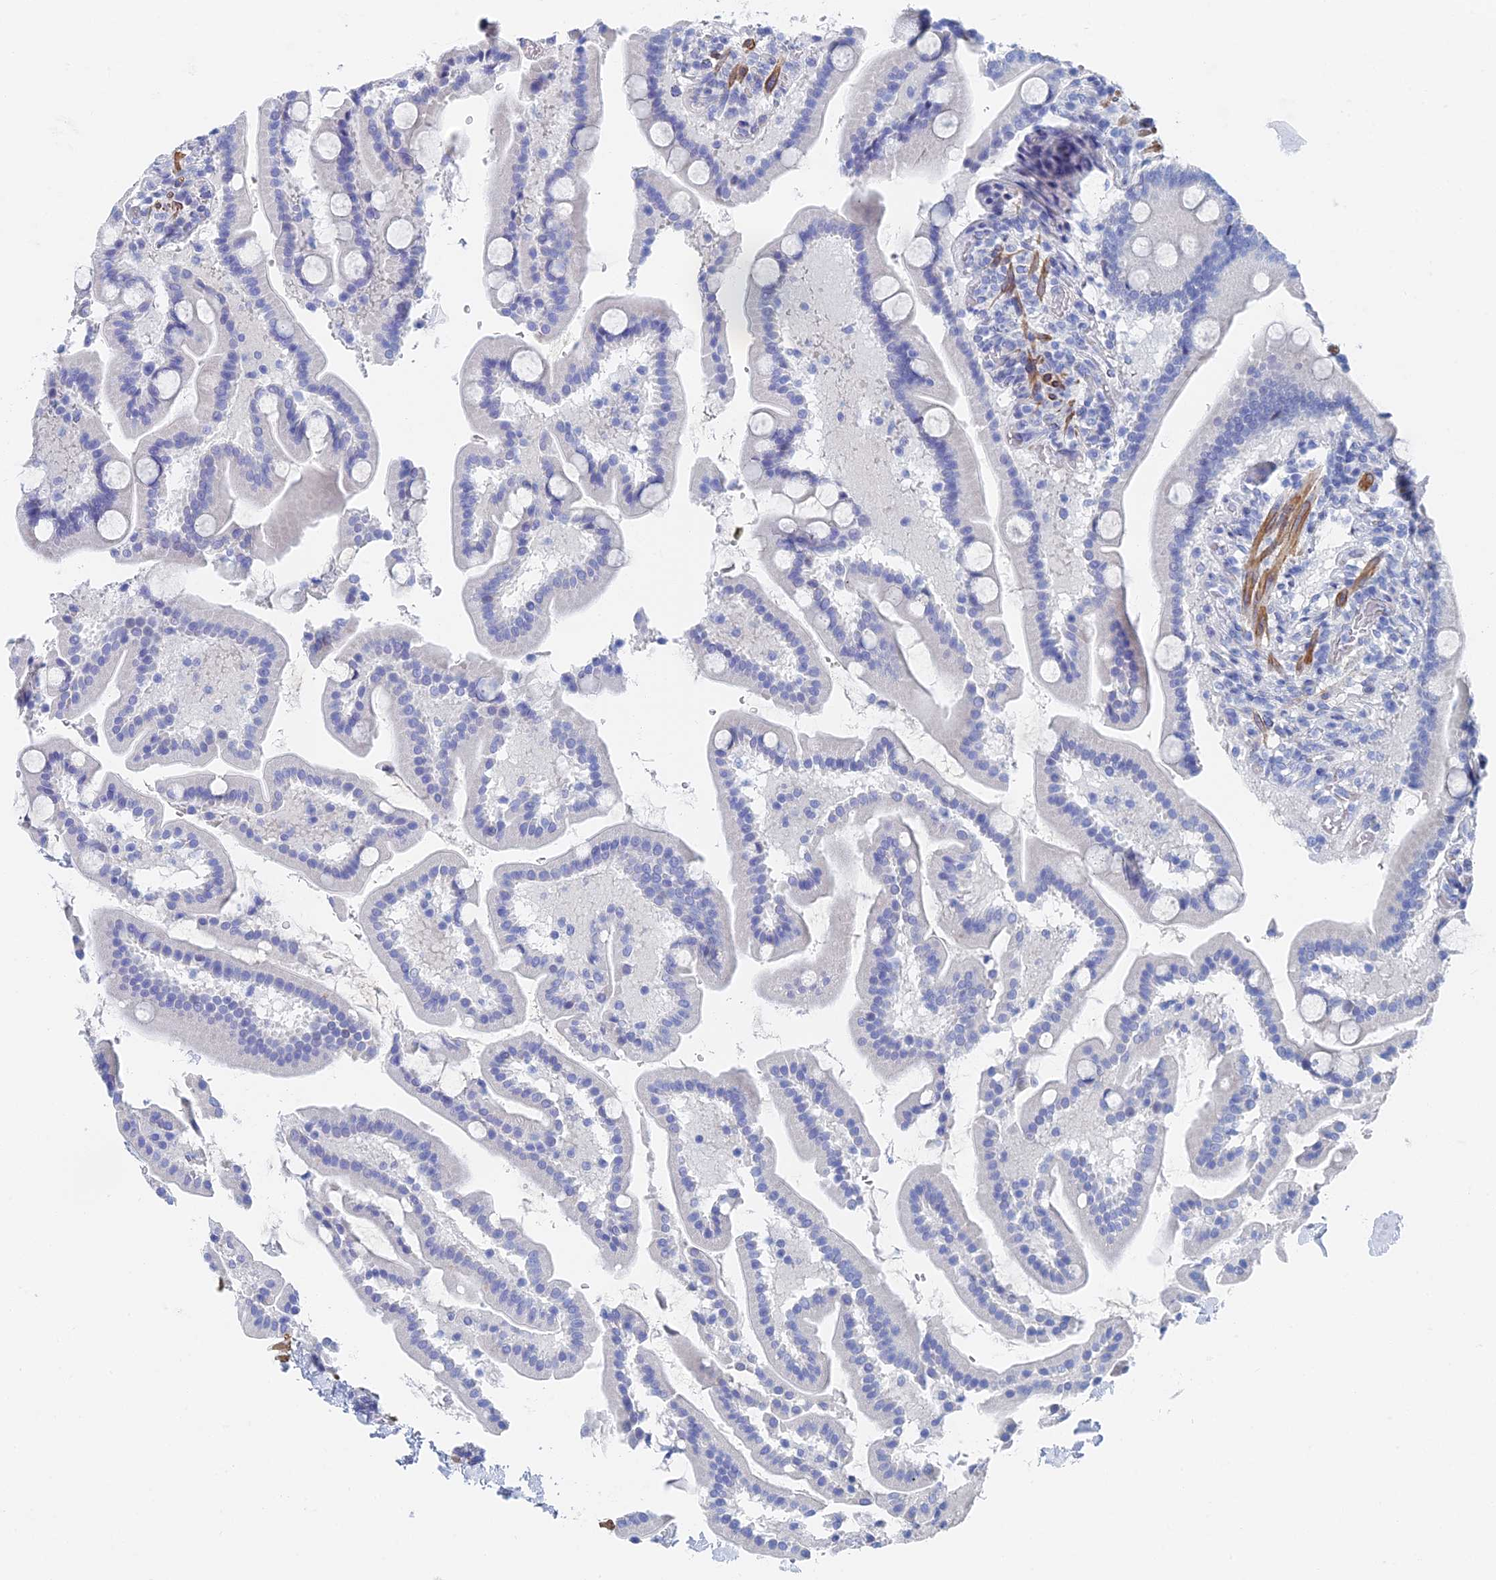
{"staining": {"intensity": "negative", "quantity": "none", "location": "none"}, "tissue": "duodenum", "cell_type": "Glandular cells", "image_type": "normal", "snomed": [{"axis": "morphology", "description": "Normal tissue, NOS"}, {"axis": "topography", "description": "Duodenum"}], "caption": "High magnification brightfield microscopy of normal duodenum stained with DAB (brown) and counterstained with hematoxylin (blue): glandular cells show no significant expression.", "gene": "KCNK18", "patient": {"sex": "male", "age": 55}}